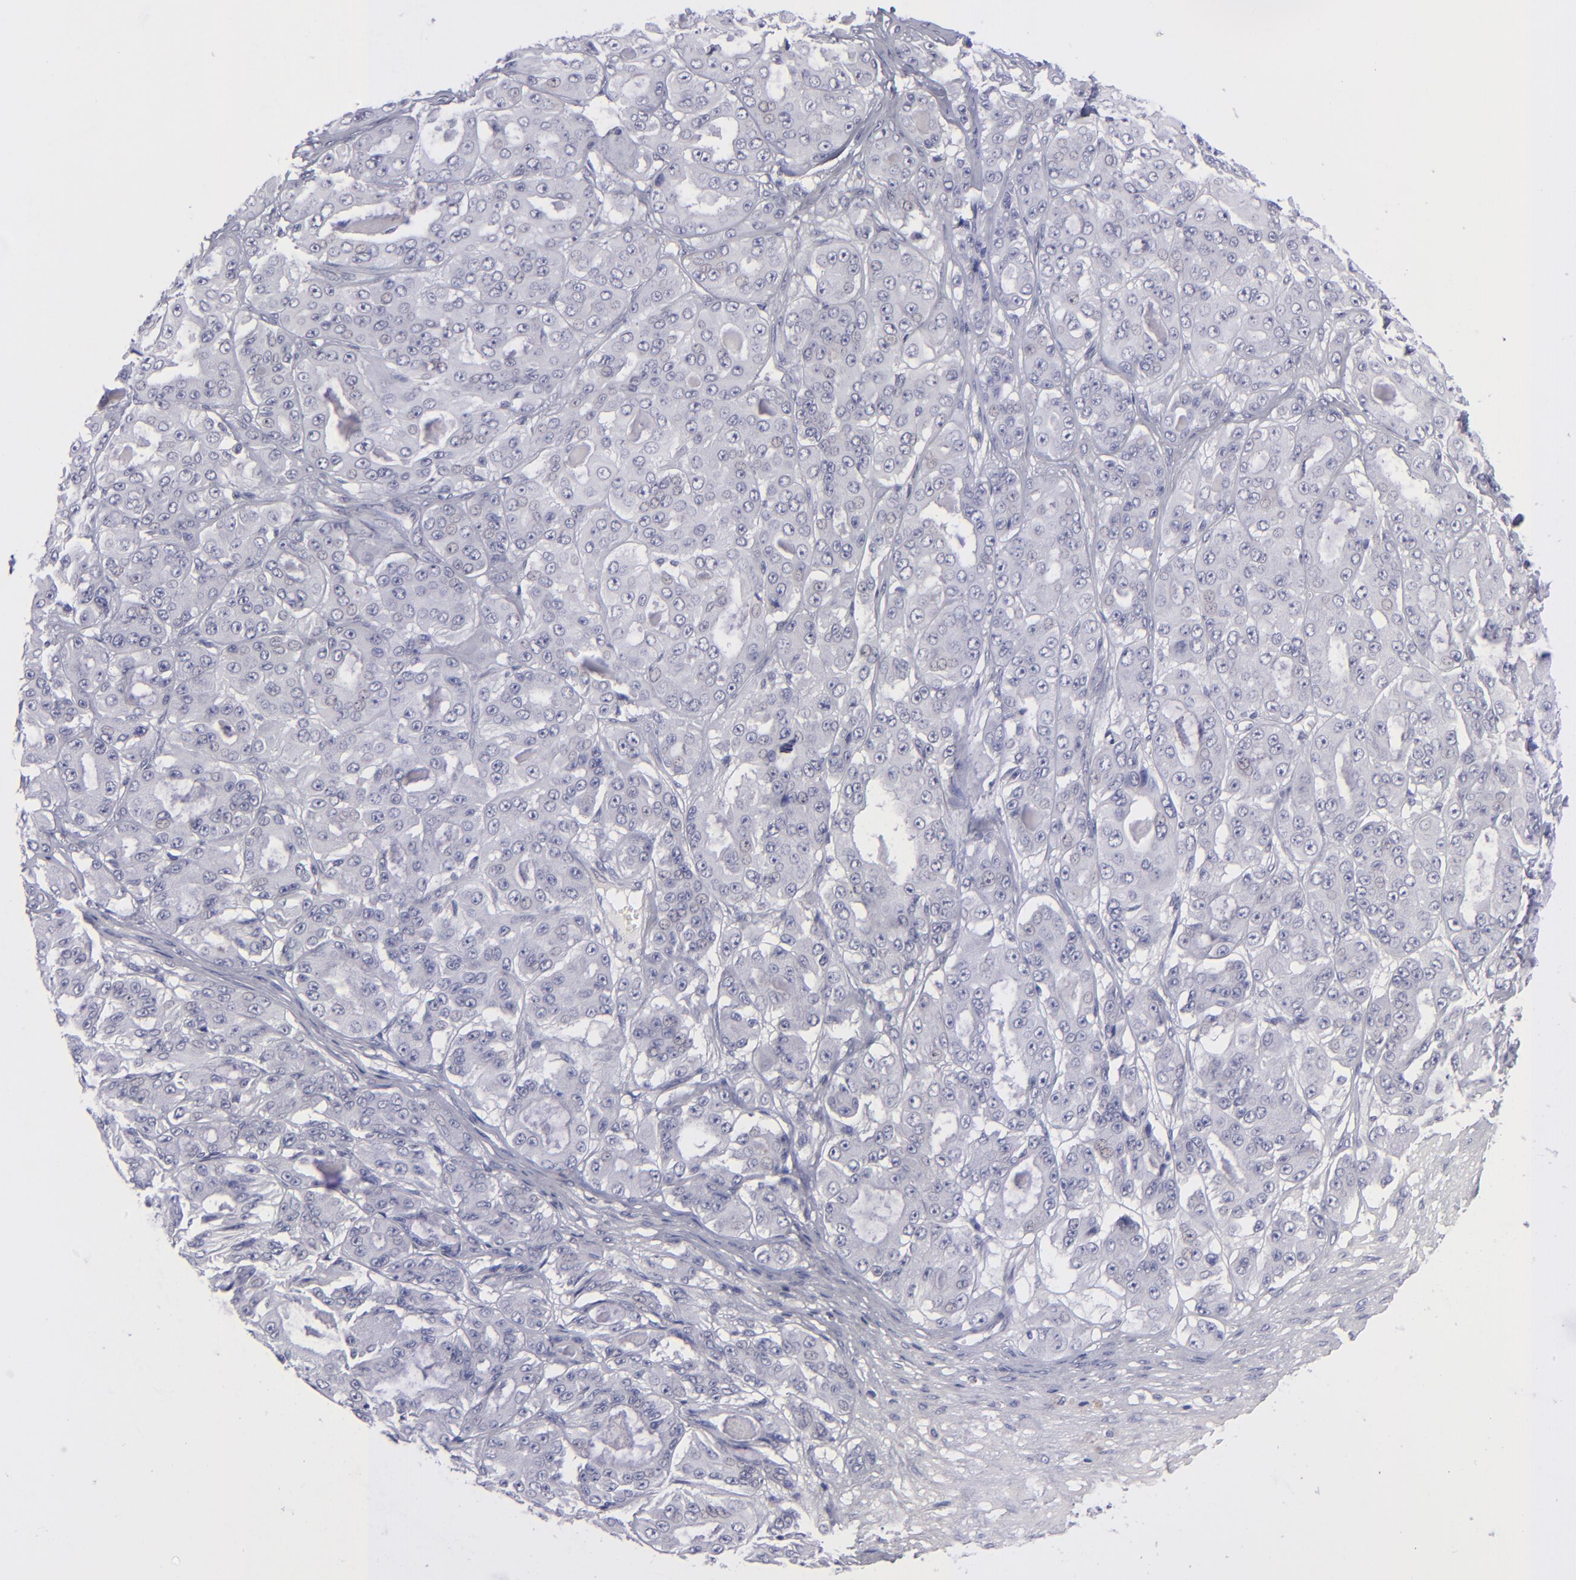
{"staining": {"intensity": "negative", "quantity": "none", "location": "none"}, "tissue": "ovarian cancer", "cell_type": "Tumor cells", "image_type": "cancer", "snomed": [{"axis": "morphology", "description": "Carcinoma, endometroid"}, {"axis": "topography", "description": "Ovary"}], "caption": "DAB (3,3'-diaminobenzidine) immunohistochemical staining of human ovarian cancer (endometroid carcinoma) shows no significant positivity in tumor cells.", "gene": "ITGB4", "patient": {"sex": "female", "age": 61}}